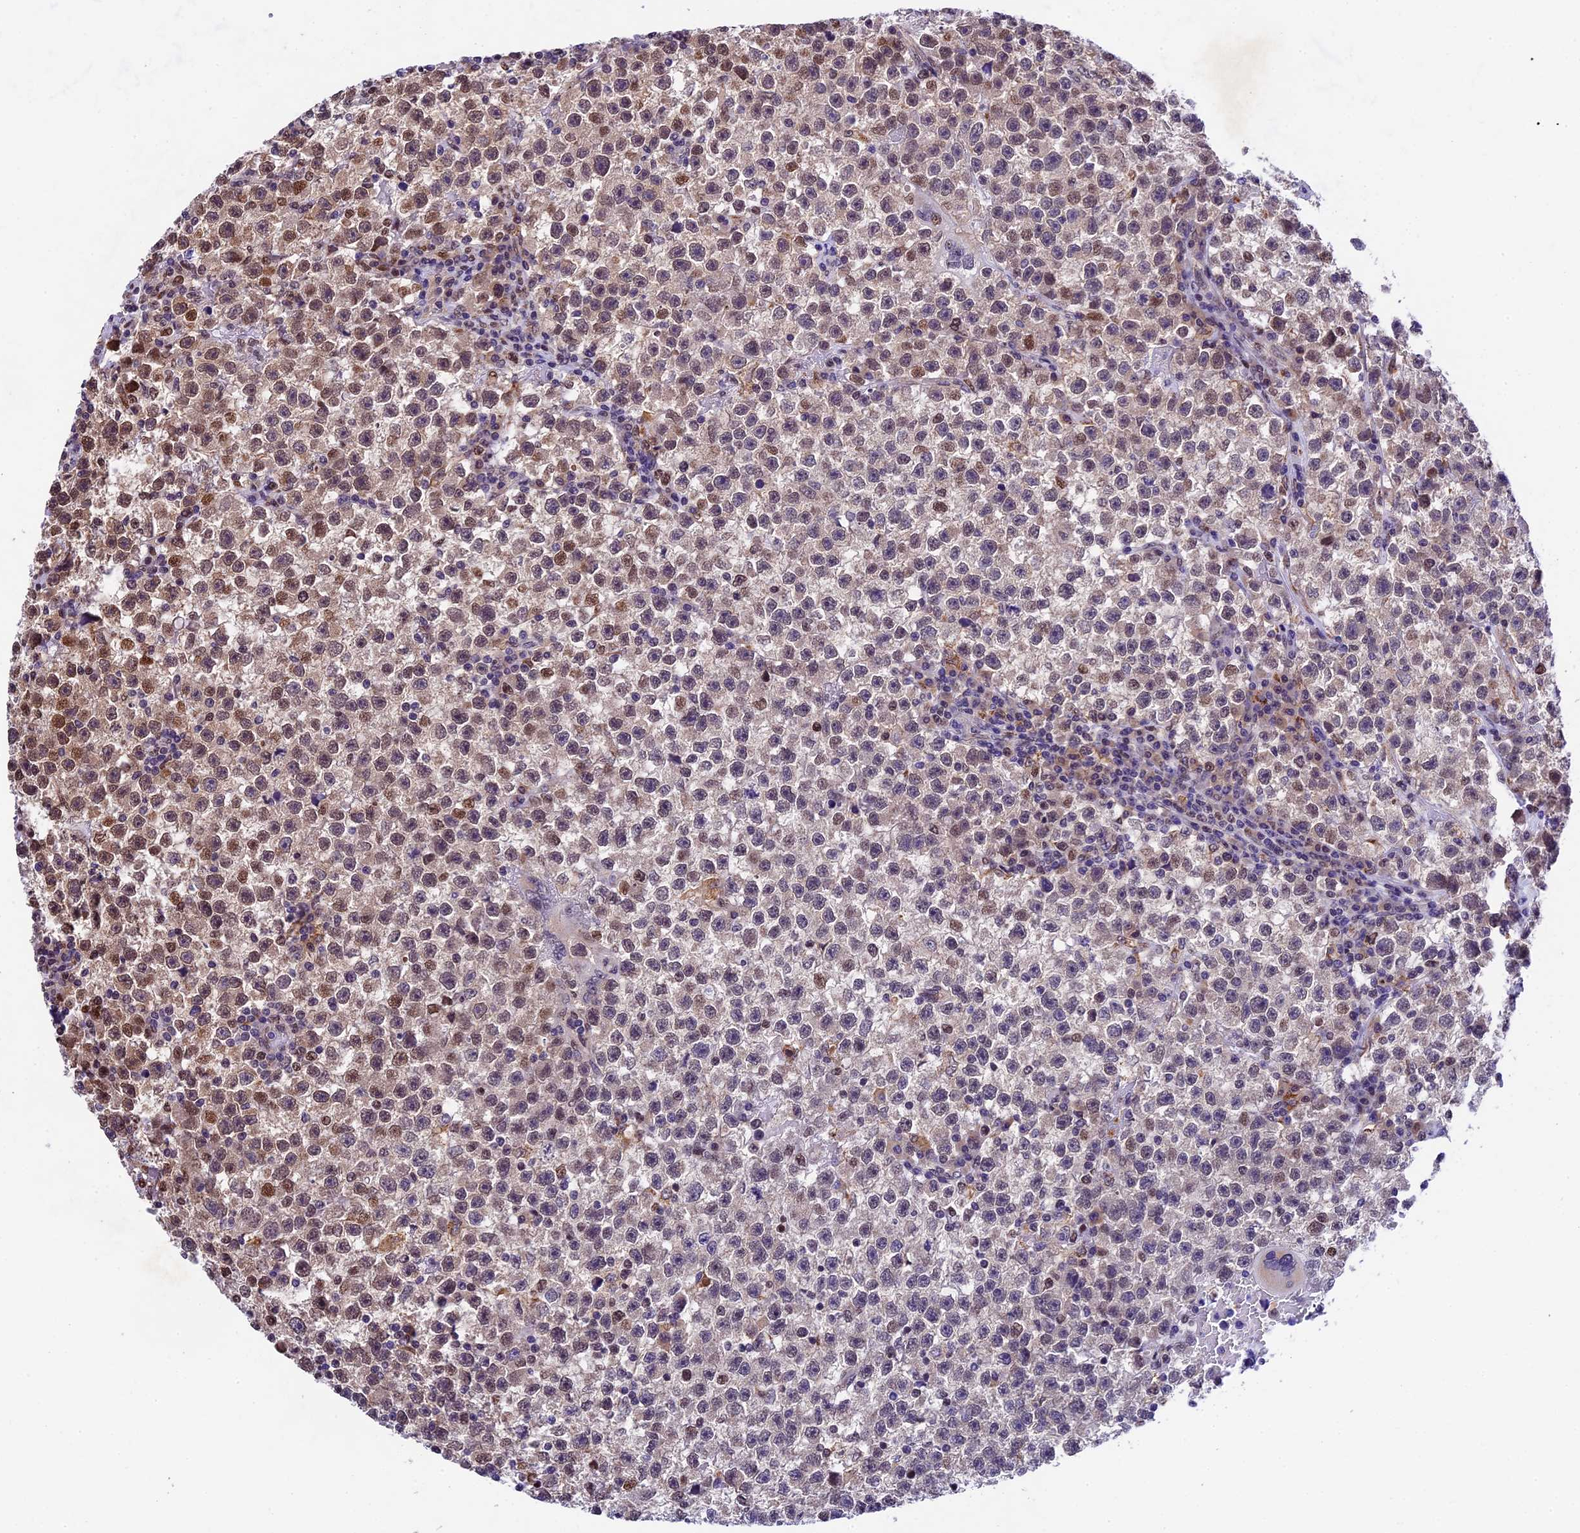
{"staining": {"intensity": "moderate", "quantity": "<25%", "location": "nuclear"}, "tissue": "testis cancer", "cell_type": "Tumor cells", "image_type": "cancer", "snomed": [{"axis": "morphology", "description": "Seminoma, NOS"}, {"axis": "topography", "description": "Testis"}], "caption": "Tumor cells reveal low levels of moderate nuclear expression in about <25% of cells in human seminoma (testis).", "gene": "CCSER1", "patient": {"sex": "male", "age": 22}}